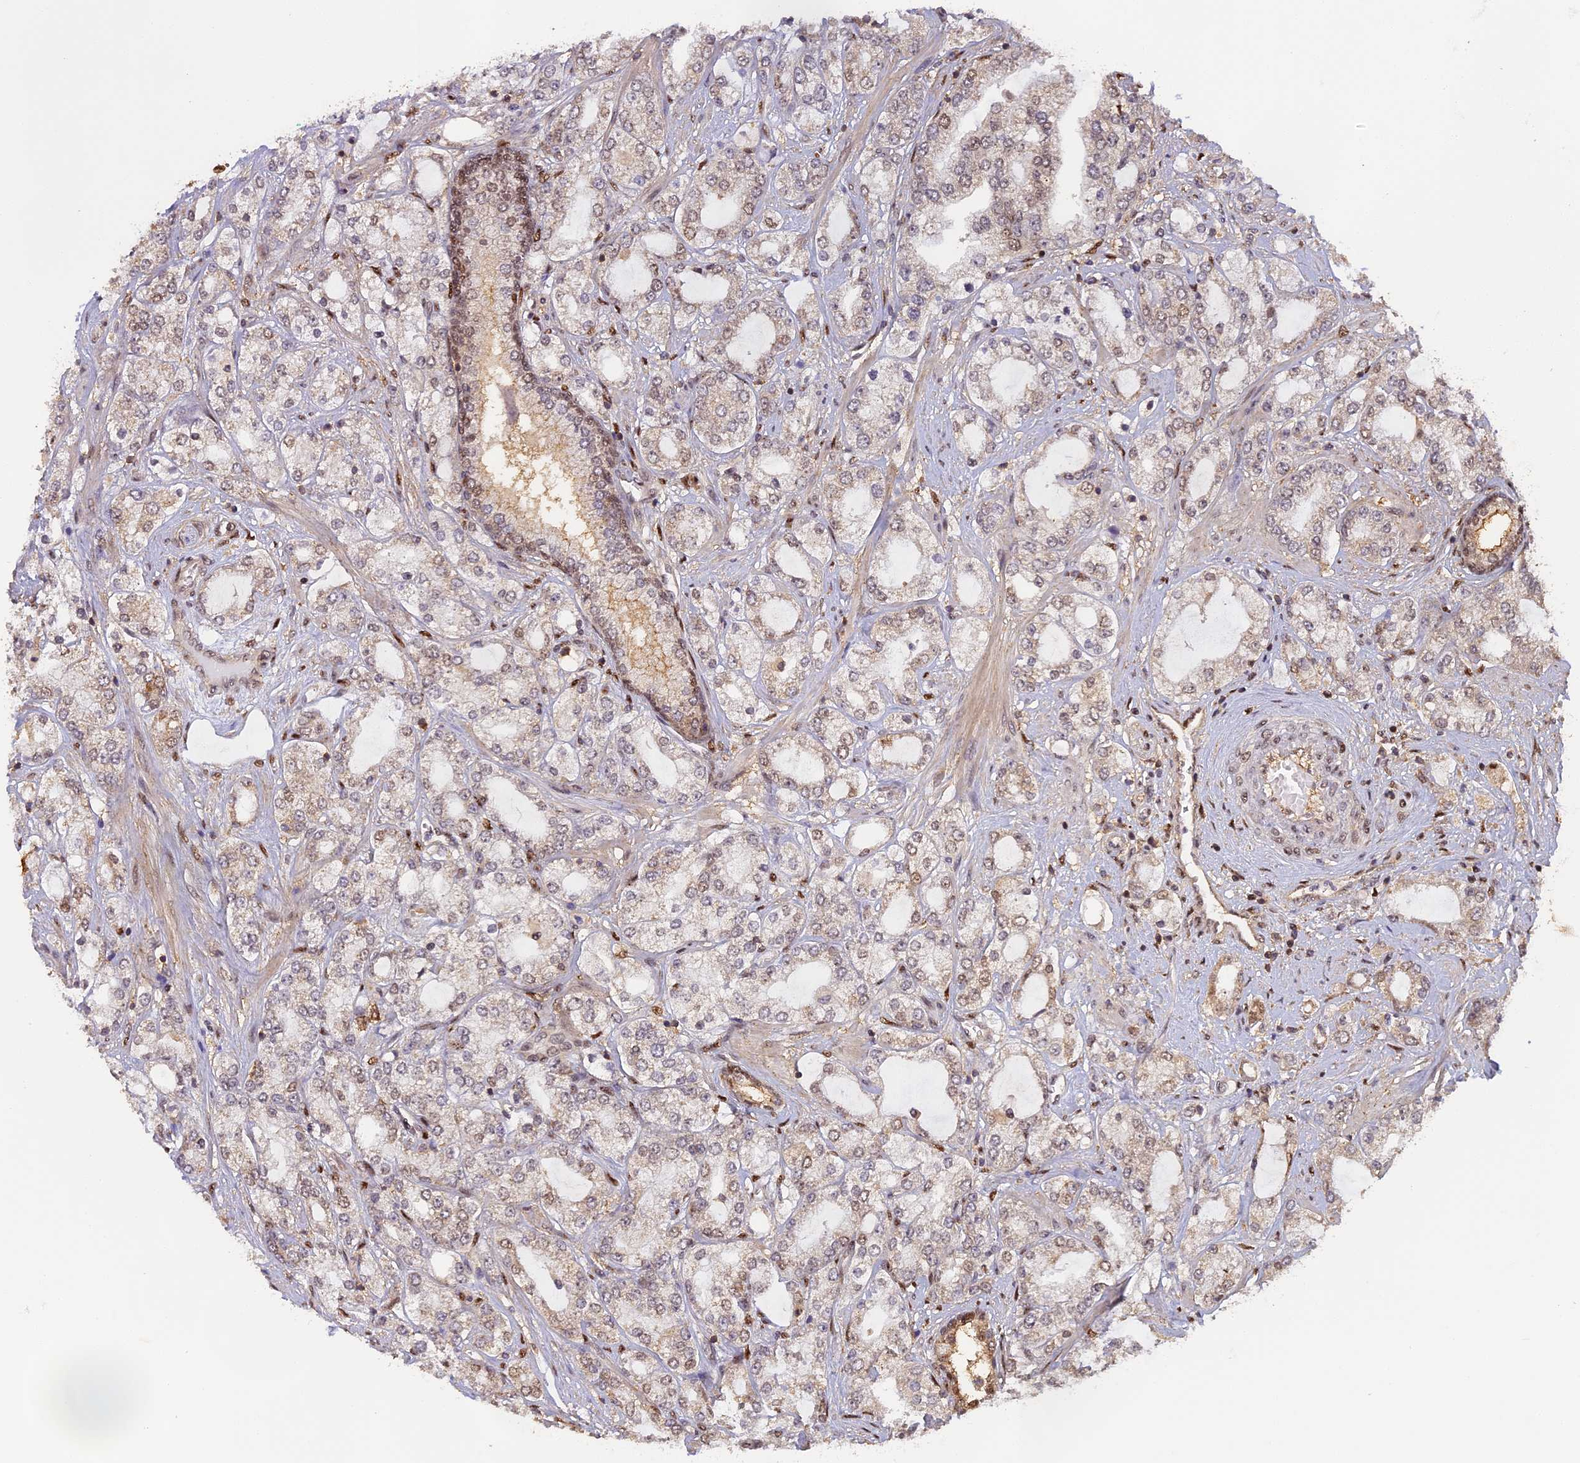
{"staining": {"intensity": "moderate", "quantity": "25%-75%", "location": "cytoplasmic/membranous,nuclear"}, "tissue": "prostate cancer", "cell_type": "Tumor cells", "image_type": "cancer", "snomed": [{"axis": "morphology", "description": "Adenocarcinoma, High grade"}, {"axis": "topography", "description": "Prostate"}], "caption": "Immunohistochemistry (IHC) staining of adenocarcinoma (high-grade) (prostate), which displays medium levels of moderate cytoplasmic/membranous and nuclear staining in approximately 25%-75% of tumor cells indicating moderate cytoplasmic/membranous and nuclear protein positivity. The staining was performed using DAB (brown) for protein detection and nuclei were counterstained in hematoxylin (blue).", "gene": "MYBL2", "patient": {"sex": "male", "age": 64}}